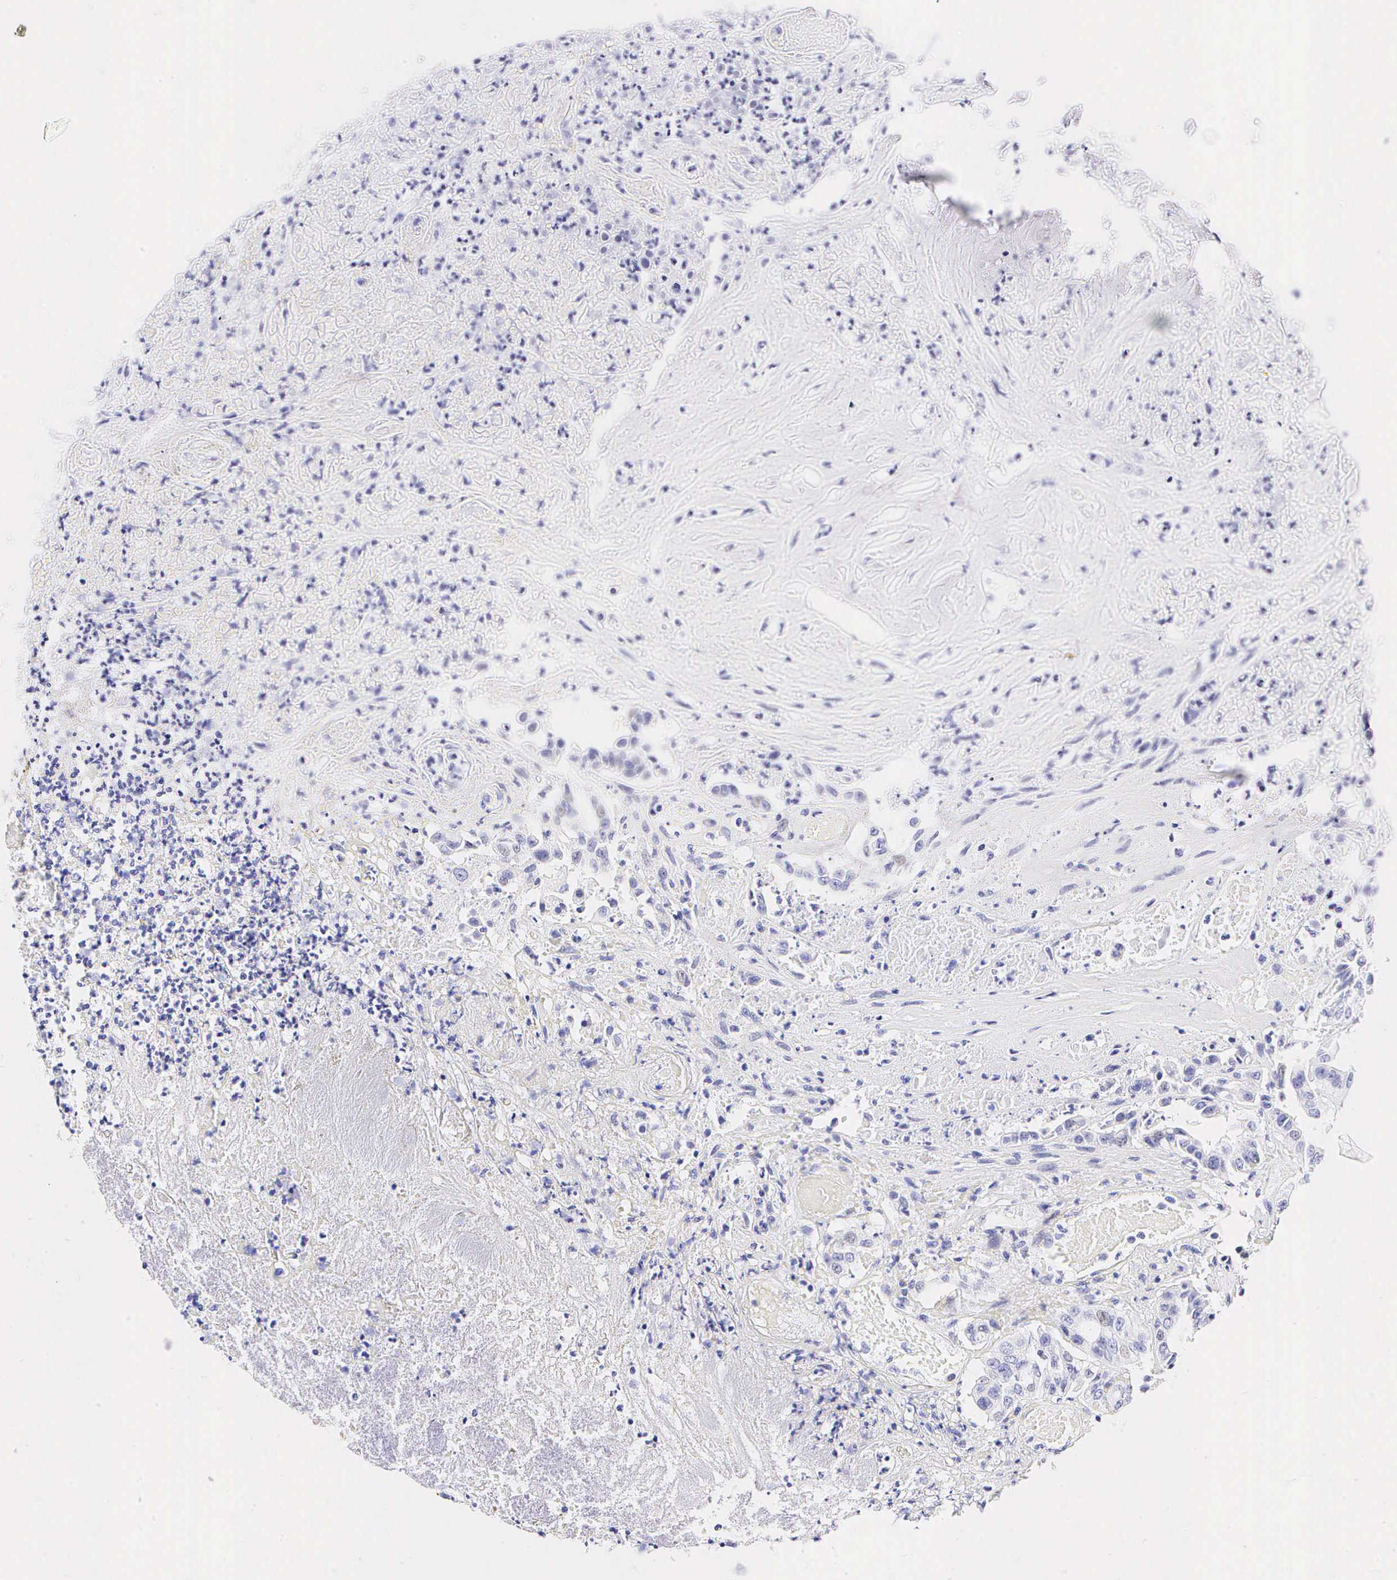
{"staining": {"intensity": "negative", "quantity": "none", "location": "none"}, "tissue": "colorectal cancer", "cell_type": "Tumor cells", "image_type": "cancer", "snomed": [{"axis": "morphology", "description": "Adenocarcinoma, NOS"}, {"axis": "topography", "description": "Colon"}], "caption": "There is no significant expression in tumor cells of colorectal cancer (adenocarcinoma).", "gene": "CALD1", "patient": {"sex": "female", "age": 70}}